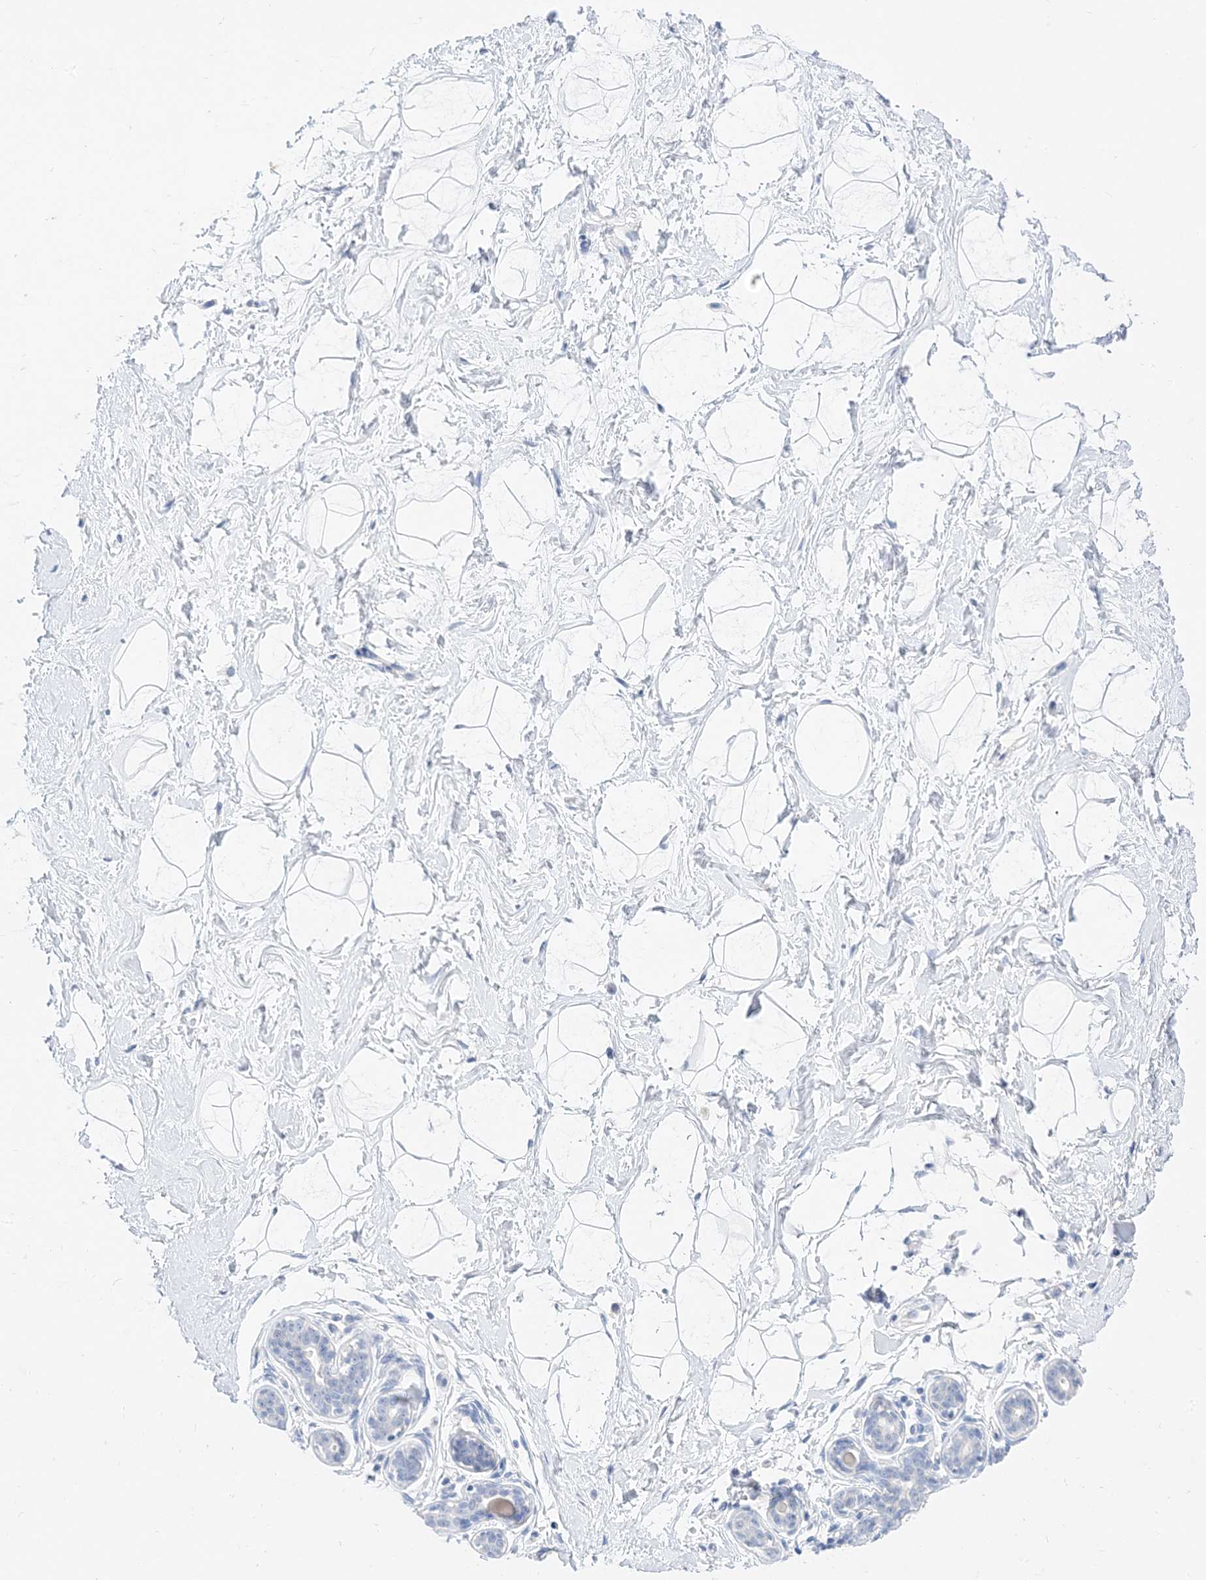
{"staining": {"intensity": "negative", "quantity": "none", "location": "none"}, "tissue": "breast", "cell_type": "Adipocytes", "image_type": "normal", "snomed": [{"axis": "morphology", "description": "Normal tissue, NOS"}, {"axis": "morphology", "description": "Adenoma, NOS"}, {"axis": "topography", "description": "Breast"}], "caption": "This micrograph is of unremarkable breast stained with immunohistochemistry to label a protein in brown with the nuclei are counter-stained blue. There is no staining in adipocytes.", "gene": "MUC17", "patient": {"sex": "female", "age": 23}}